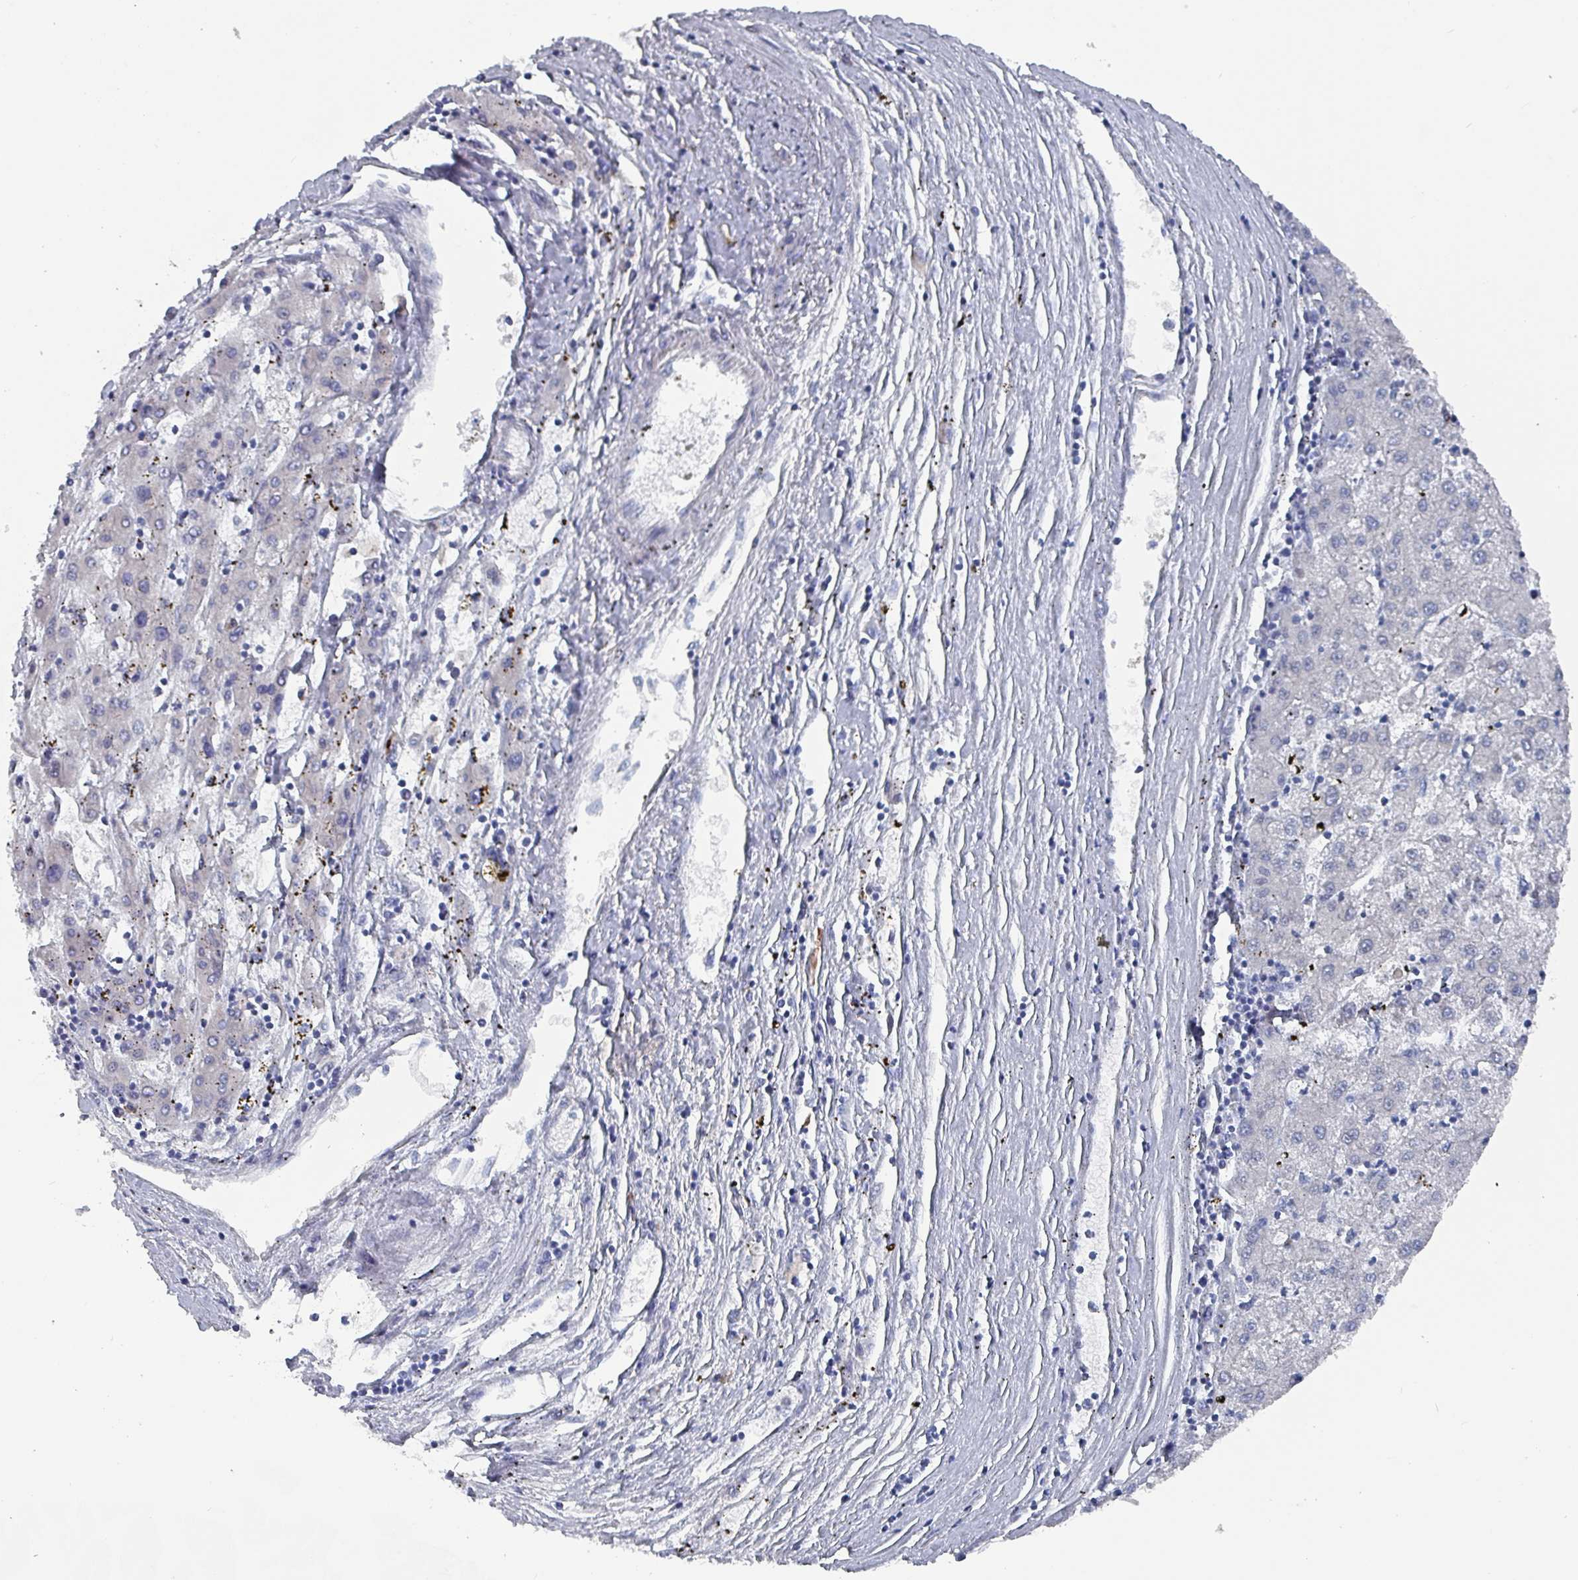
{"staining": {"intensity": "negative", "quantity": "none", "location": "none"}, "tissue": "liver cancer", "cell_type": "Tumor cells", "image_type": "cancer", "snomed": [{"axis": "morphology", "description": "Carcinoma, Hepatocellular, NOS"}, {"axis": "topography", "description": "Liver"}], "caption": "Immunohistochemical staining of liver cancer reveals no significant expression in tumor cells.", "gene": "DRD5", "patient": {"sex": "male", "age": 72}}